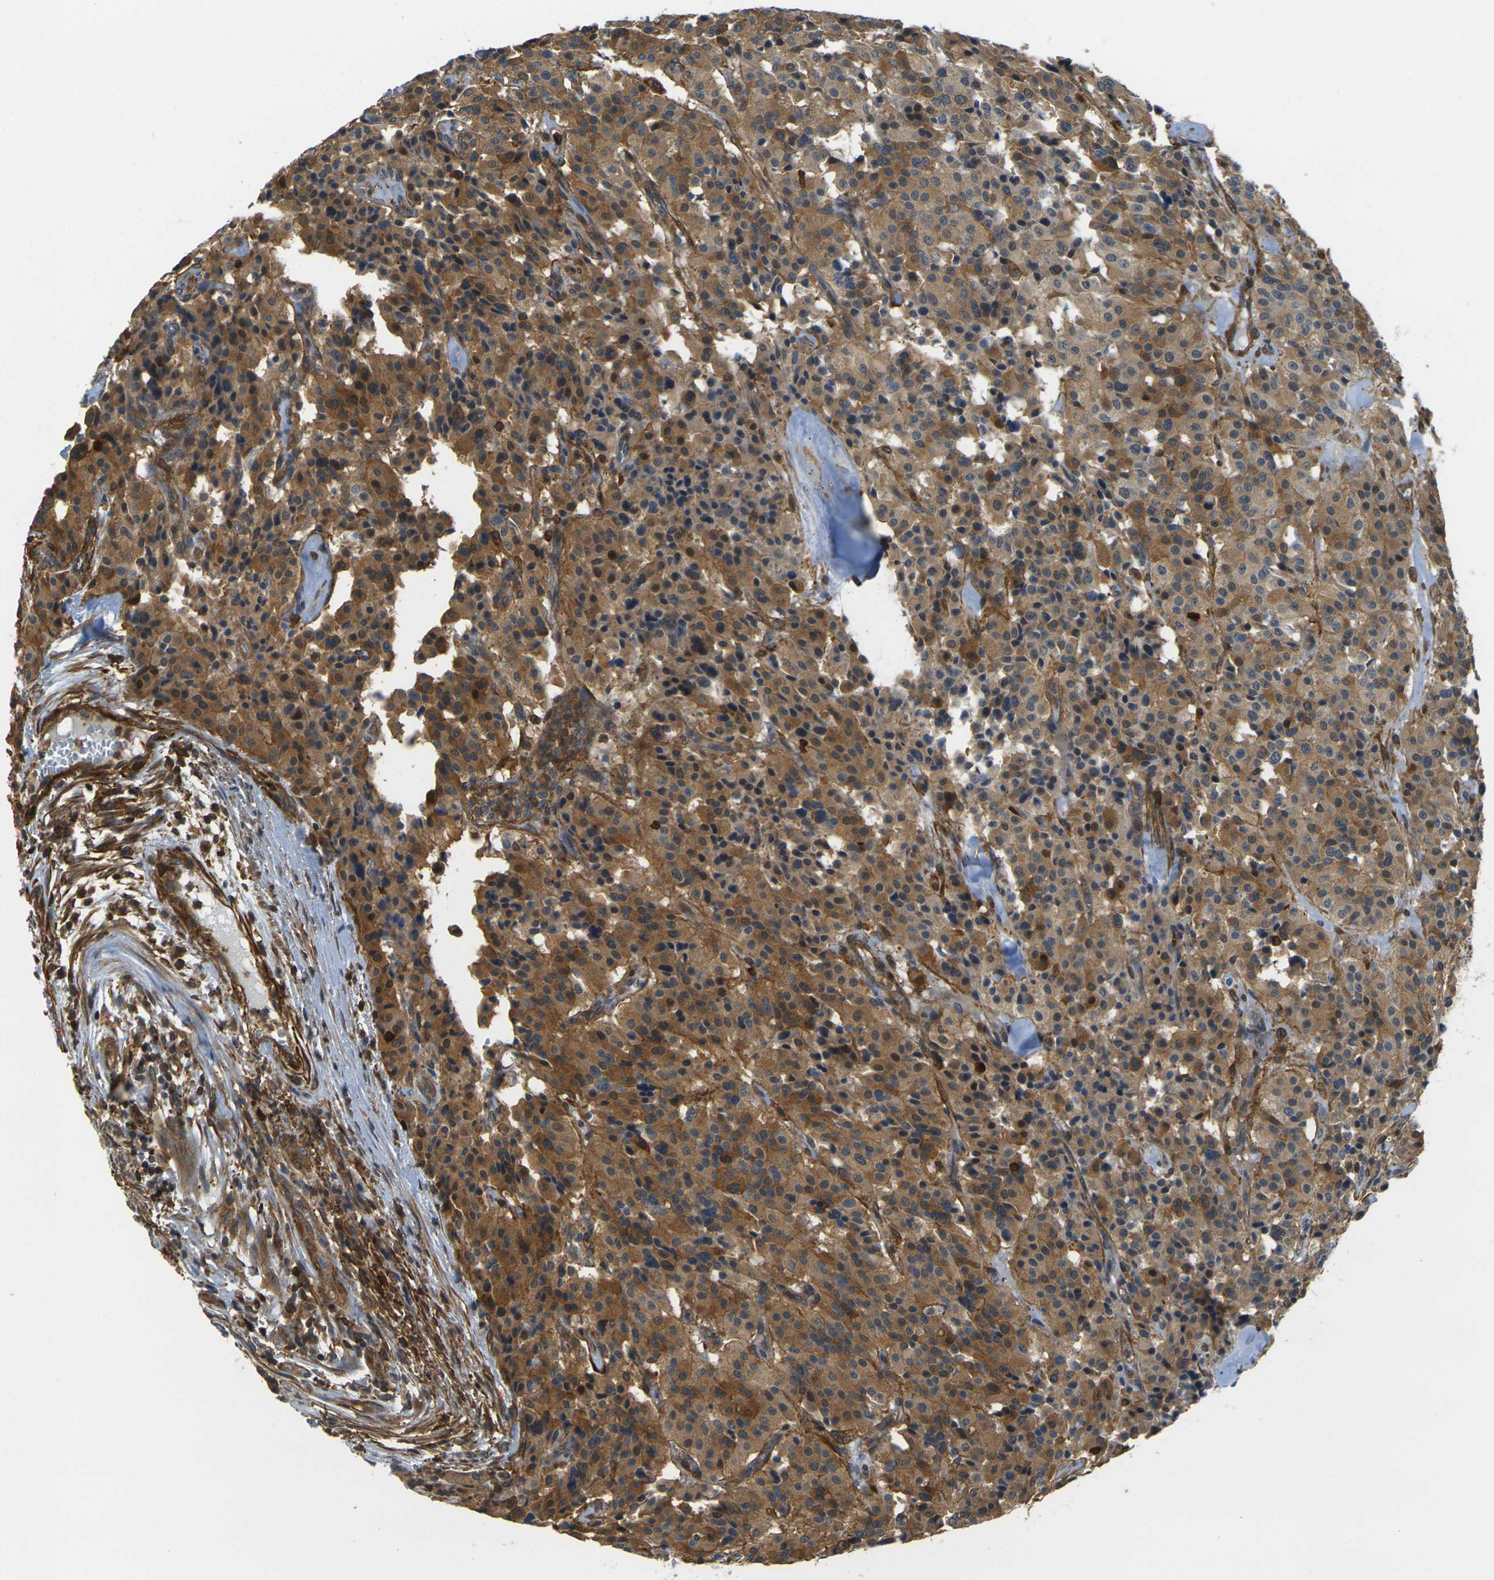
{"staining": {"intensity": "moderate", "quantity": ">75%", "location": "cytoplasmic/membranous"}, "tissue": "carcinoid", "cell_type": "Tumor cells", "image_type": "cancer", "snomed": [{"axis": "morphology", "description": "Carcinoid, malignant, NOS"}, {"axis": "topography", "description": "Lung"}], "caption": "IHC of human carcinoid reveals medium levels of moderate cytoplasmic/membranous expression in about >75% of tumor cells.", "gene": "LASP1", "patient": {"sex": "male", "age": 30}}